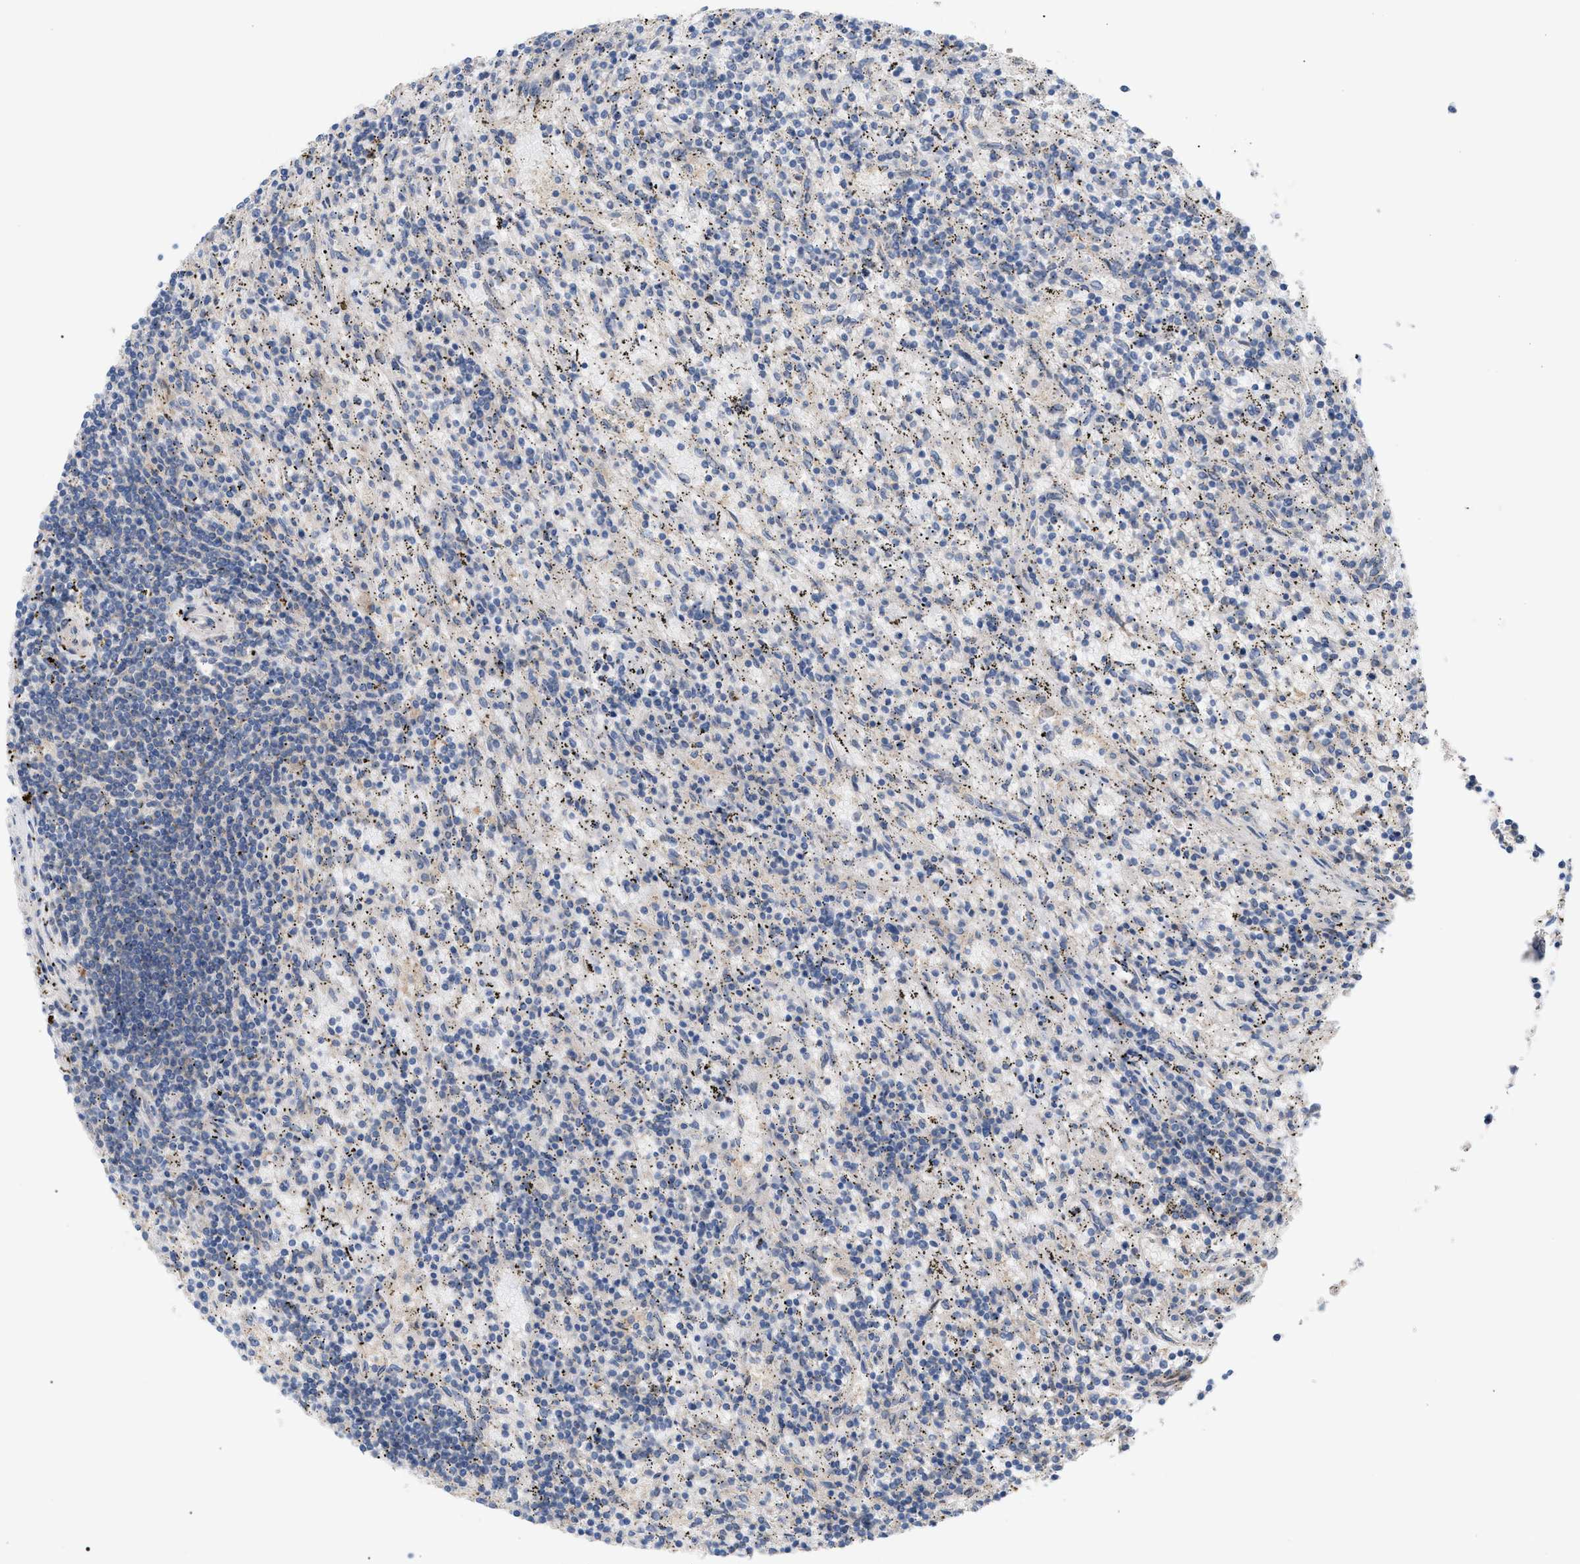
{"staining": {"intensity": "negative", "quantity": "none", "location": "none"}, "tissue": "lymphoma", "cell_type": "Tumor cells", "image_type": "cancer", "snomed": [{"axis": "morphology", "description": "Malignant lymphoma, non-Hodgkin's type, Low grade"}, {"axis": "topography", "description": "Spleen"}], "caption": "Immunohistochemistry image of low-grade malignant lymphoma, non-Hodgkin's type stained for a protein (brown), which reveals no expression in tumor cells.", "gene": "MBTD1", "patient": {"sex": "male", "age": 76}}